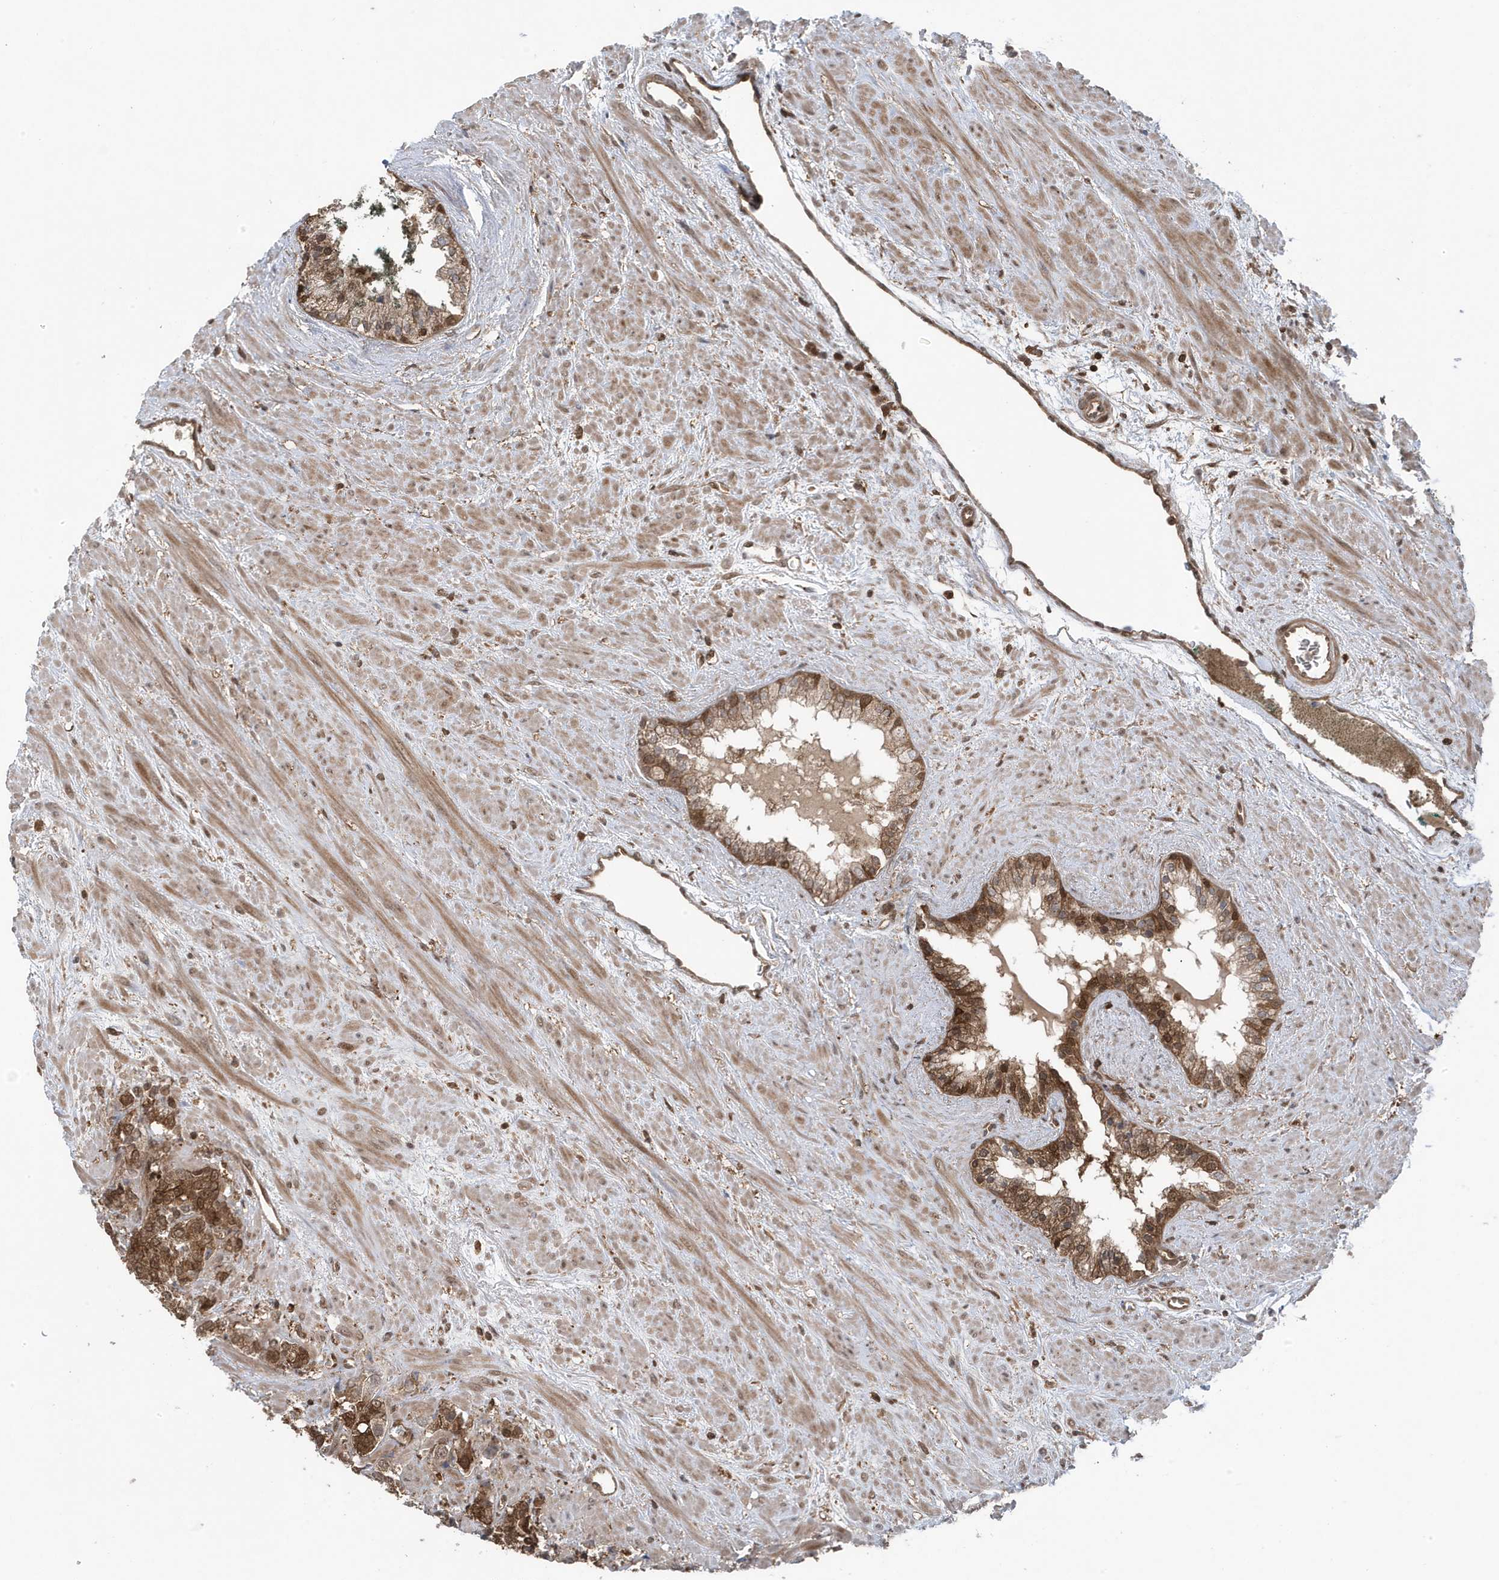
{"staining": {"intensity": "moderate", "quantity": ">75%", "location": "cytoplasmic/membranous,nuclear"}, "tissue": "prostate cancer", "cell_type": "Tumor cells", "image_type": "cancer", "snomed": [{"axis": "morphology", "description": "Adenocarcinoma, High grade"}, {"axis": "topography", "description": "Prostate"}], "caption": "Immunohistochemical staining of human adenocarcinoma (high-grade) (prostate) reveals medium levels of moderate cytoplasmic/membranous and nuclear positivity in about >75% of tumor cells.", "gene": "MAPK1IP1L", "patient": {"sex": "male", "age": 71}}